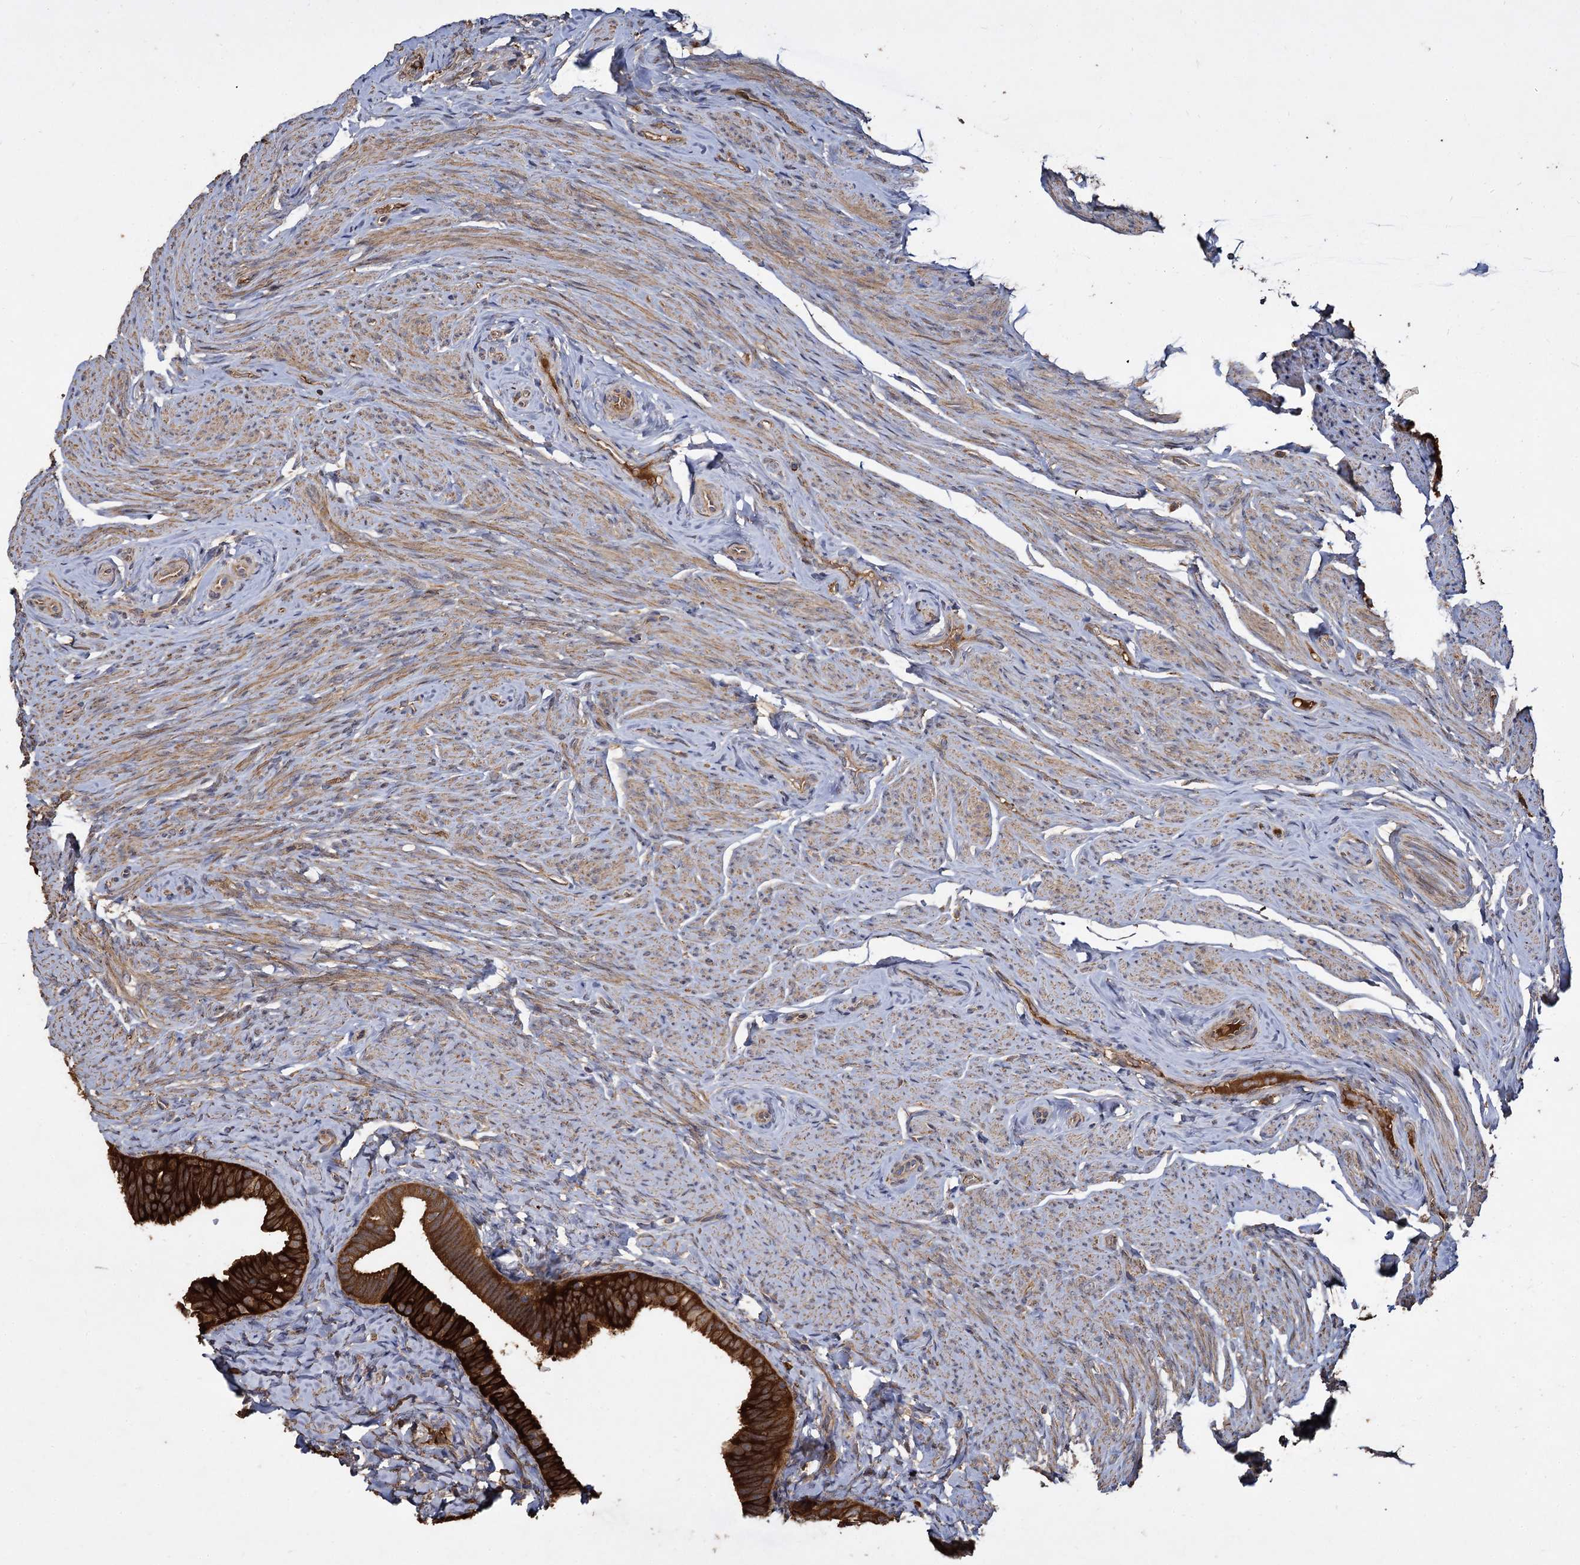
{"staining": {"intensity": "strong", "quantity": ">75%", "location": "cytoplasmic/membranous"}, "tissue": "fallopian tube", "cell_type": "Glandular cells", "image_type": "normal", "snomed": [{"axis": "morphology", "description": "Normal tissue, NOS"}, {"axis": "topography", "description": "Fallopian tube"}], "caption": "IHC photomicrograph of benign fallopian tube: human fallopian tube stained using immunohistochemistry (IHC) exhibits high levels of strong protein expression localized specifically in the cytoplasmic/membranous of glandular cells, appearing as a cytoplasmic/membranous brown color.", "gene": "GCLC", "patient": {"sex": "female", "age": 39}}